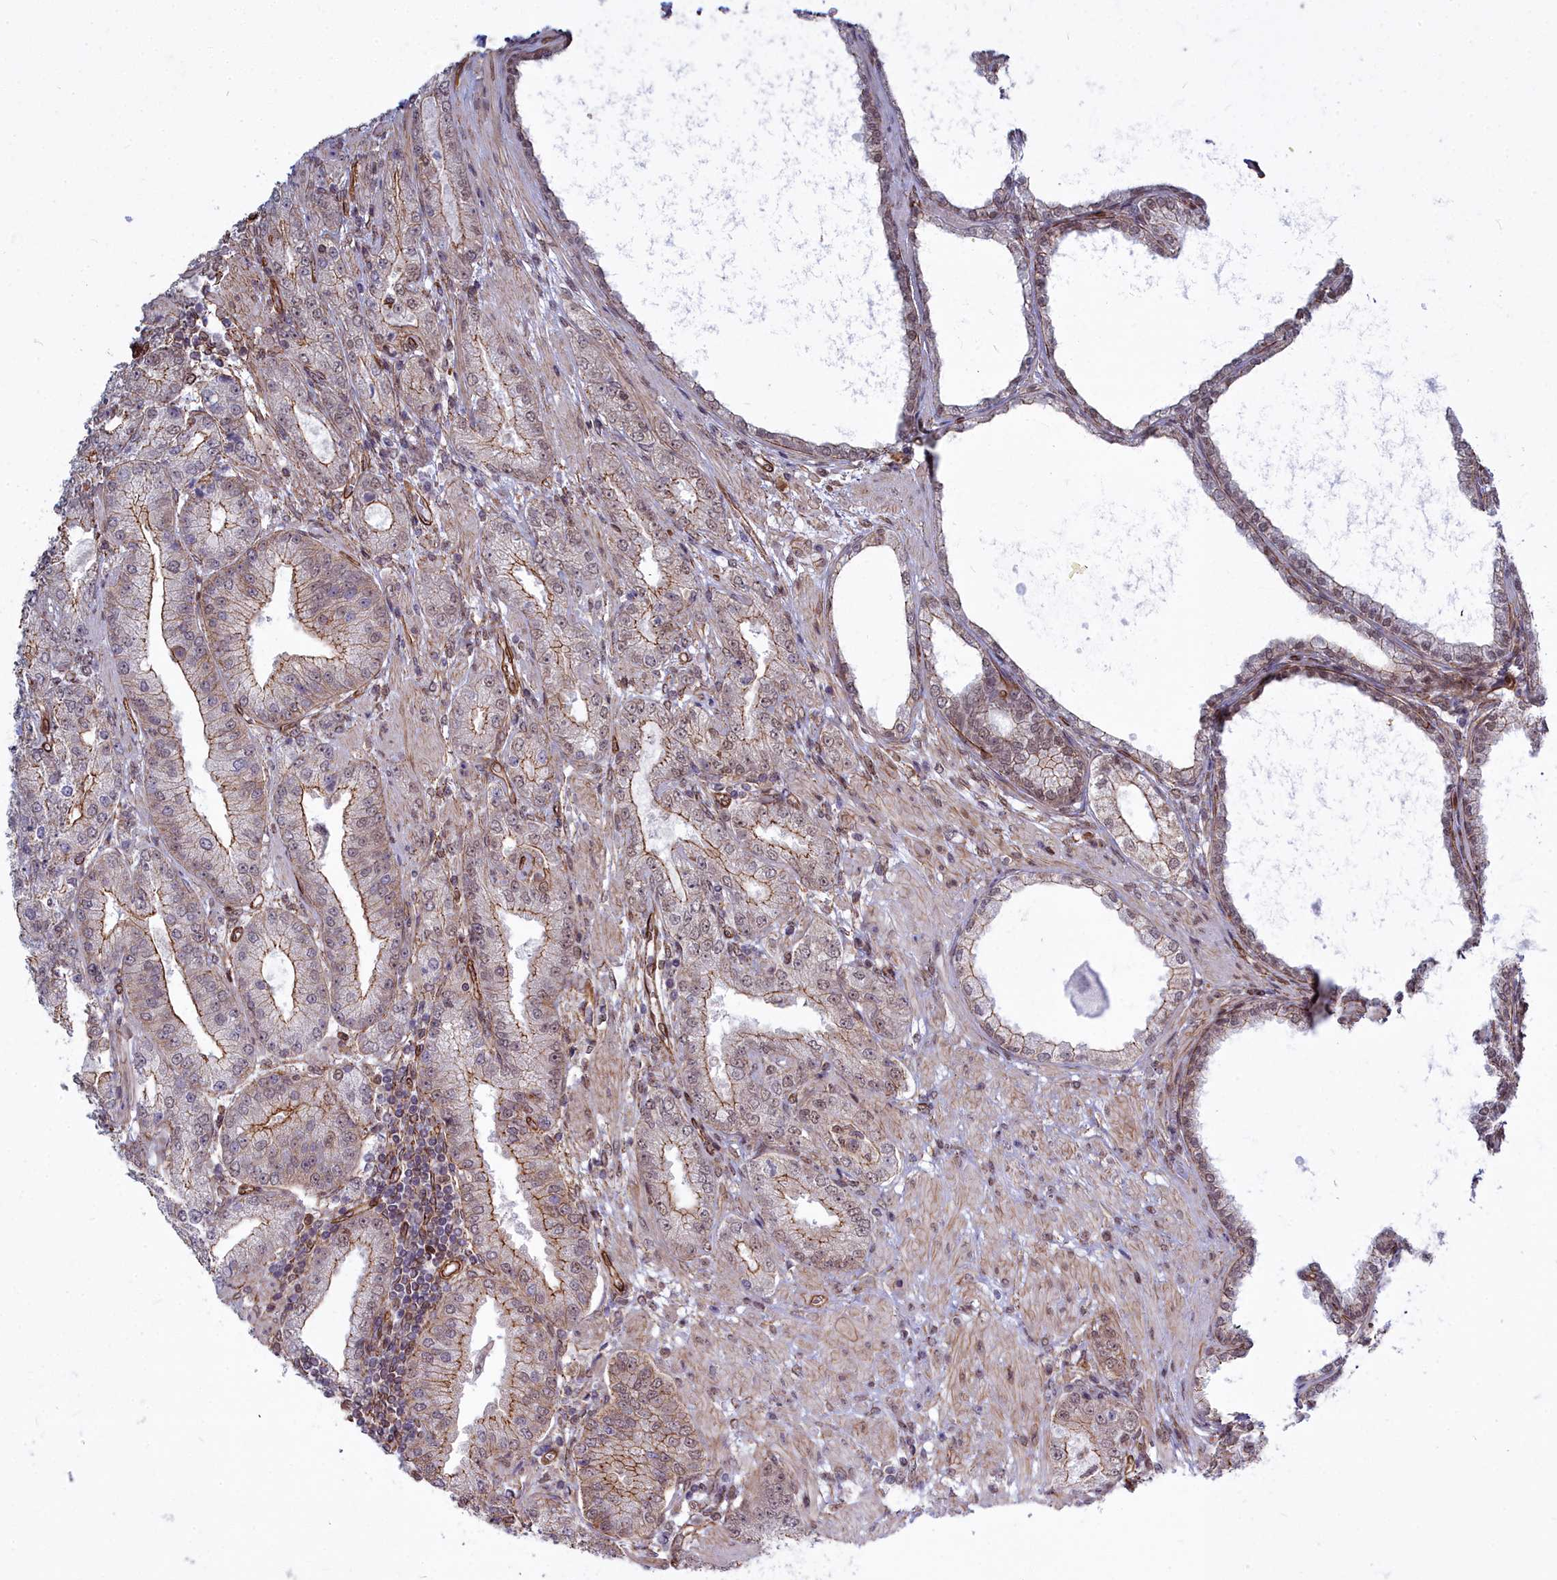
{"staining": {"intensity": "moderate", "quantity": "<25%", "location": "cytoplasmic/membranous,nuclear"}, "tissue": "prostate cancer", "cell_type": "Tumor cells", "image_type": "cancer", "snomed": [{"axis": "morphology", "description": "Adenocarcinoma, High grade"}, {"axis": "topography", "description": "Prostate"}], "caption": "Prostate cancer (high-grade adenocarcinoma) stained with a brown dye shows moderate cytoplasmic/membranous and nuclear positive expression in approximately <25% of tumor cells.", "gene": "YJU2", "patient": {"sex": "male", "age": 71}}